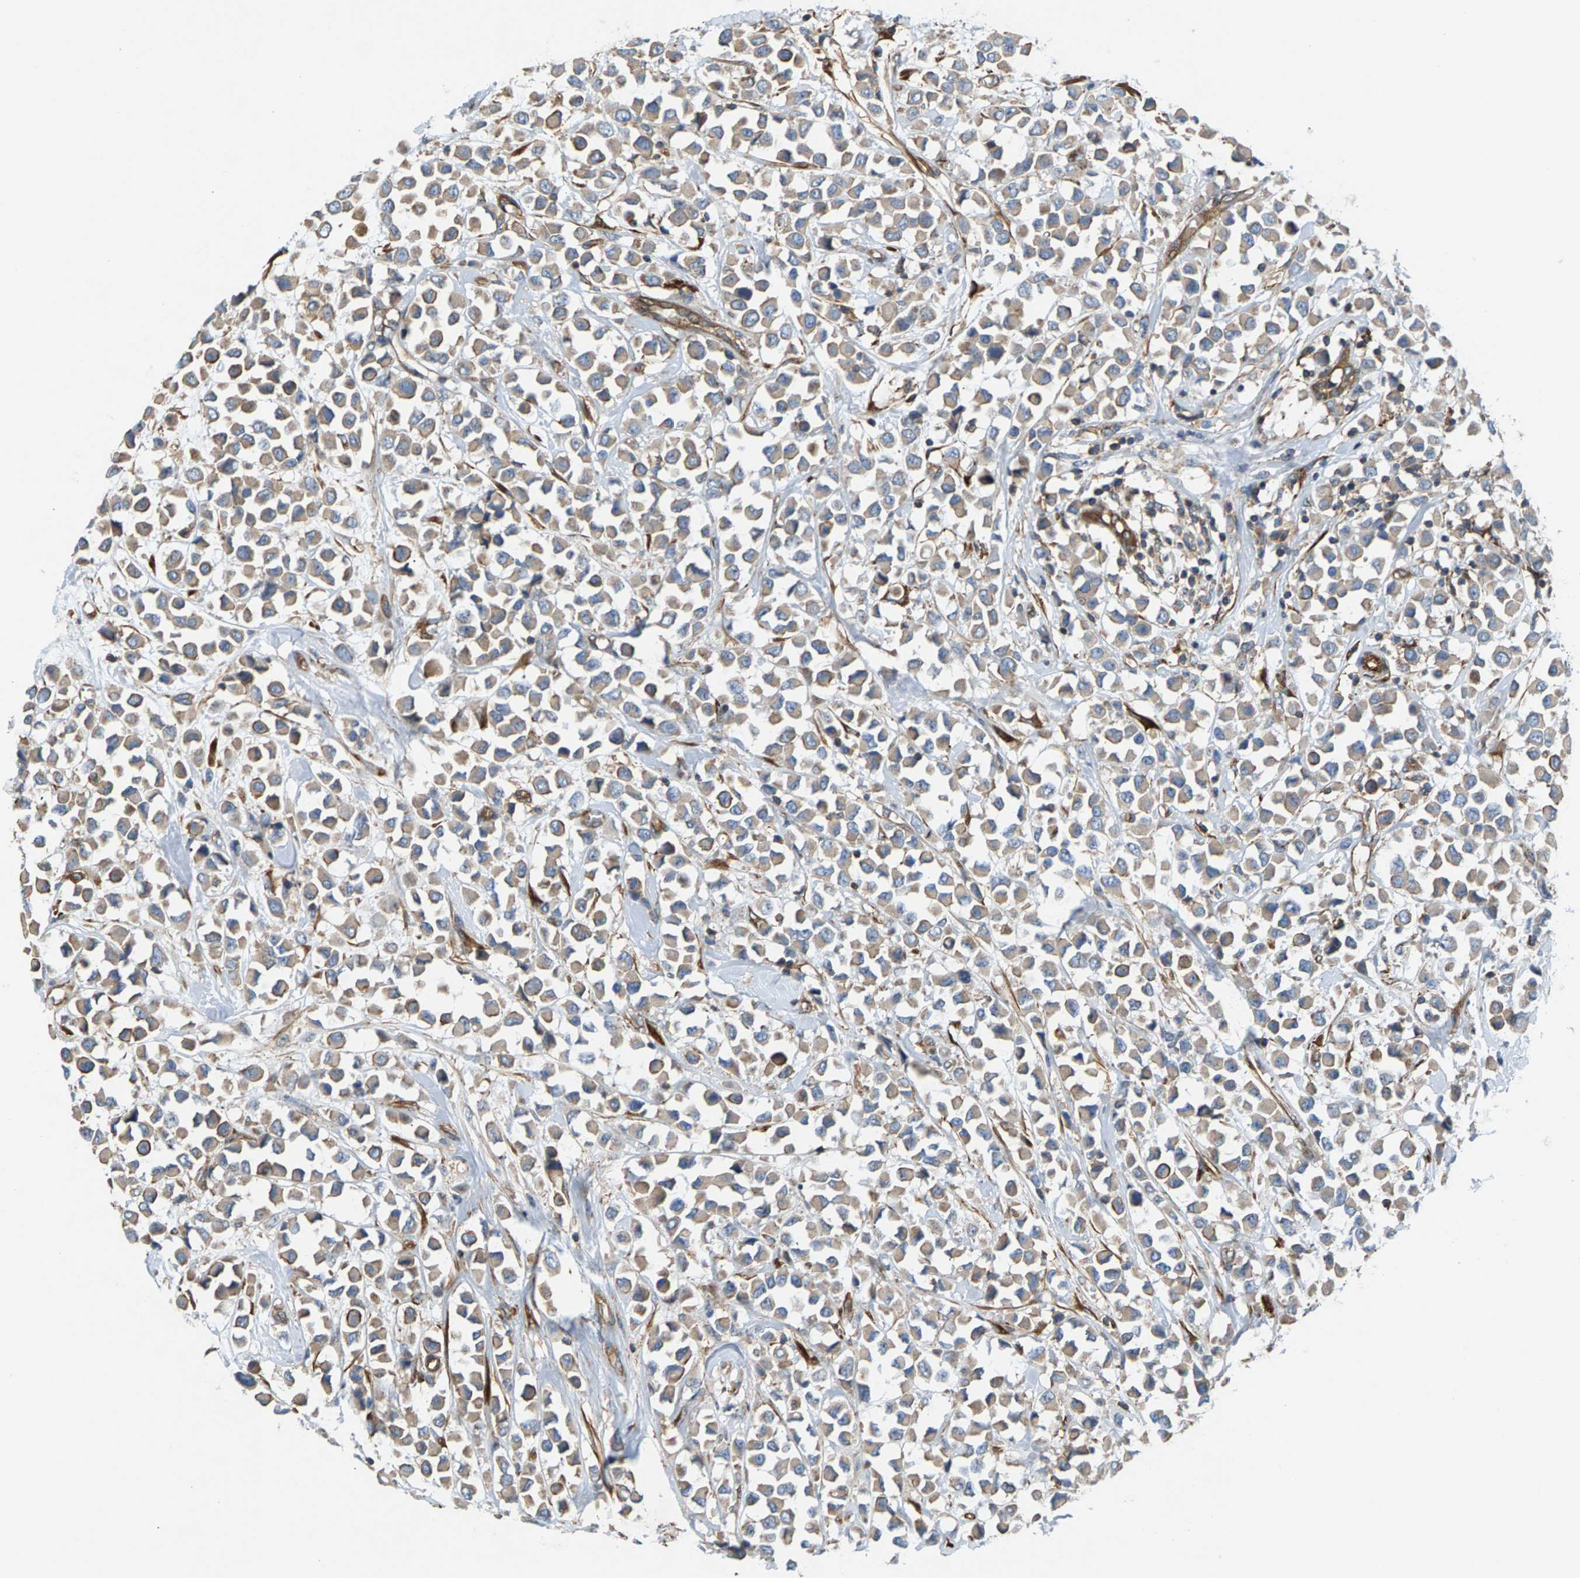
{"staining": {"intensity": "weak", "quantity": ">75%", "location": "cytoplasmic/membranous"}, "tissue": "breast cancer", "cell_type": "Tumor cells", "image_type": "cancer", "snomed": [{"axis": "morphology", "description": "Duct carcinoma"}, {"axis": "topography", "description": "Breast"}], "caption": "Breast cancer (intraductal carcinoma) stained with immunohistochemistry displays weak cytoplasmic/membranous staining in approximately >75% of tumor cells. Using DAB (3,3'-diaminobenzidine) (brown) and hematoxylin (blue) stains, captured at high magnification using brightfield microscopy.", "gene": "PDCL", "patient": {"sex": "female", "age": 61}}